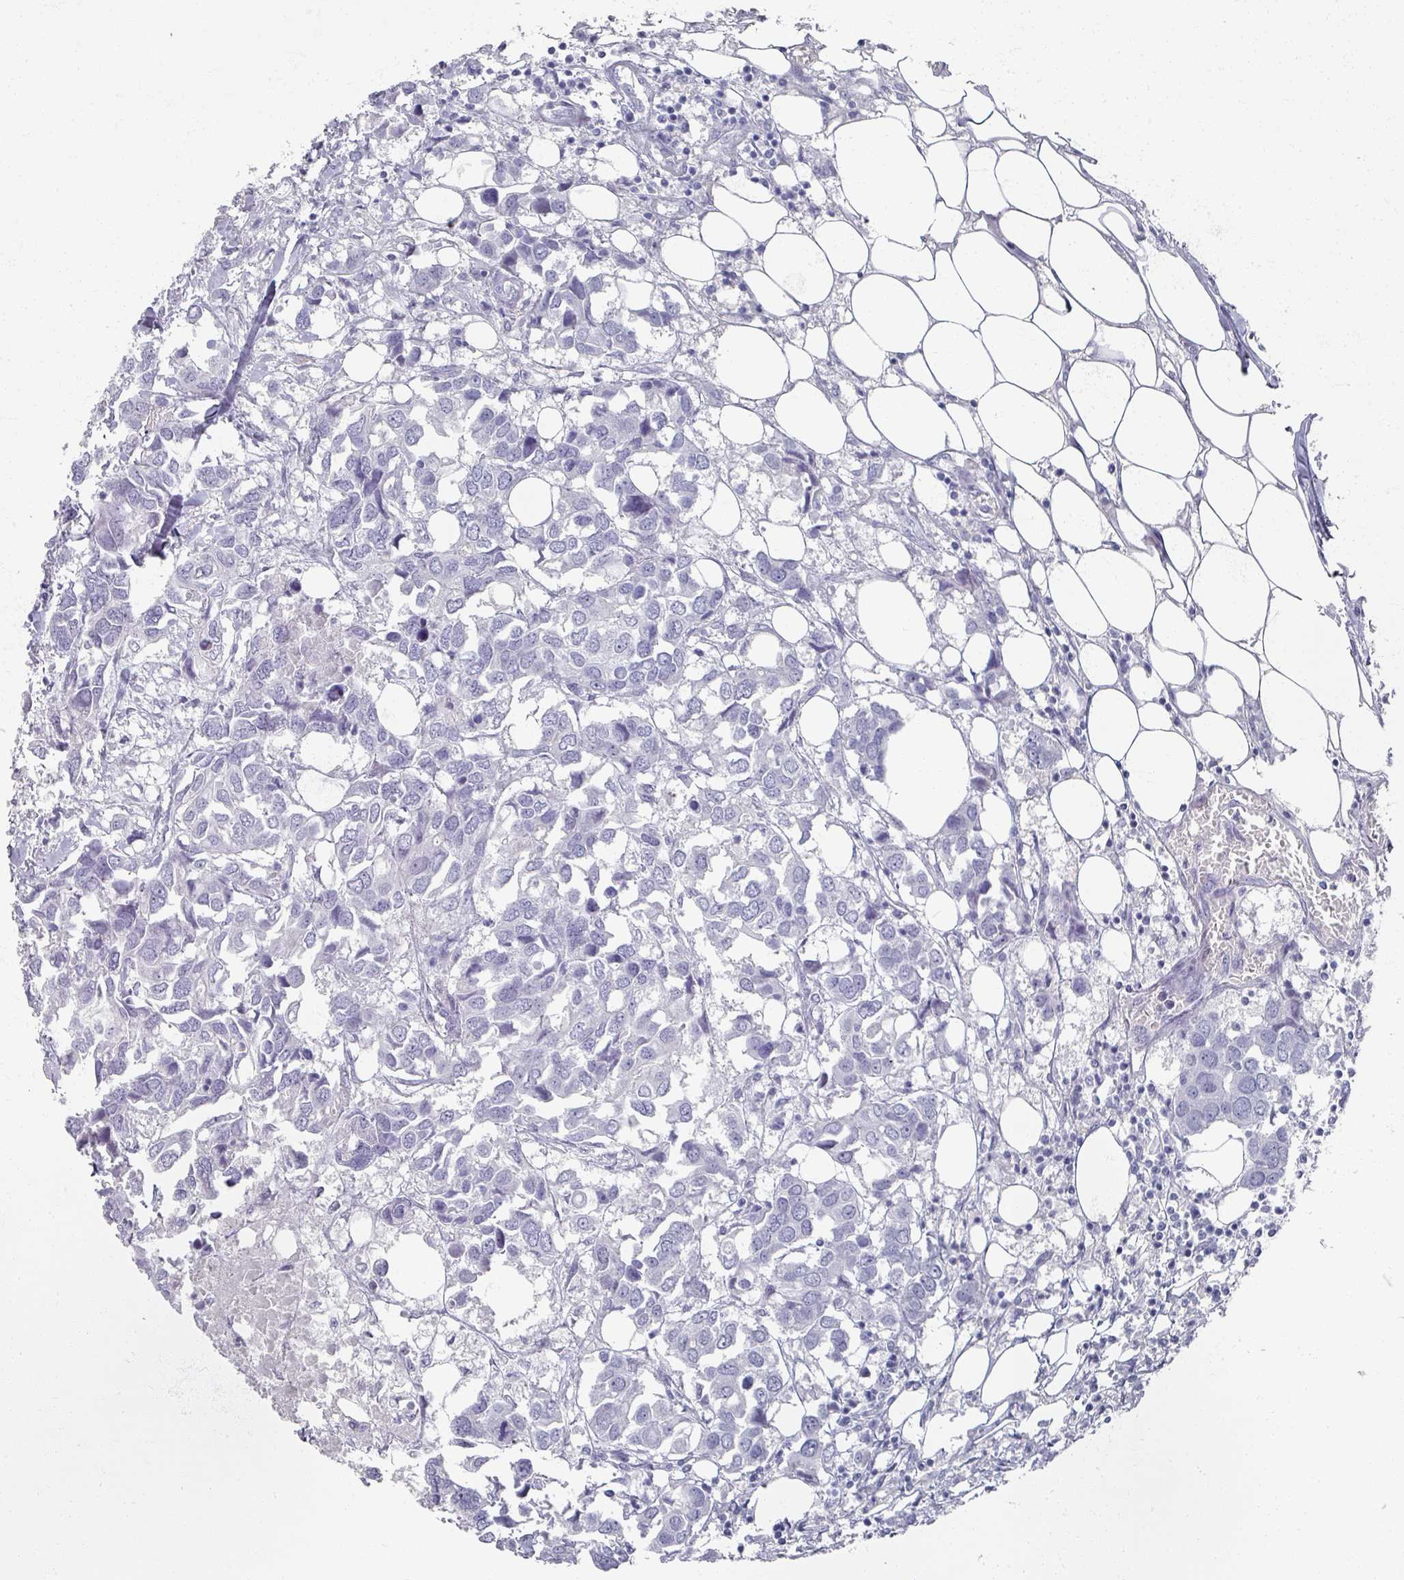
{"staining": {"intensity": "negative", "quantity": "none", "location": "none"}, "tissue": "breast cancer", "cell_type": "Tumor cells", "image_type": "cancer", "snomed": [{"axis": "morphology", "description": "Duct carcinoma"}, {"axis": "topography", "description": "Breast"}], "caption": "A histopathology image of breast invasive ductal carcinoma stained for a protein exhibits no brown staining in tumor cells.", "gene": "OMG", "patient": {"sex": "female", "age": 83}}